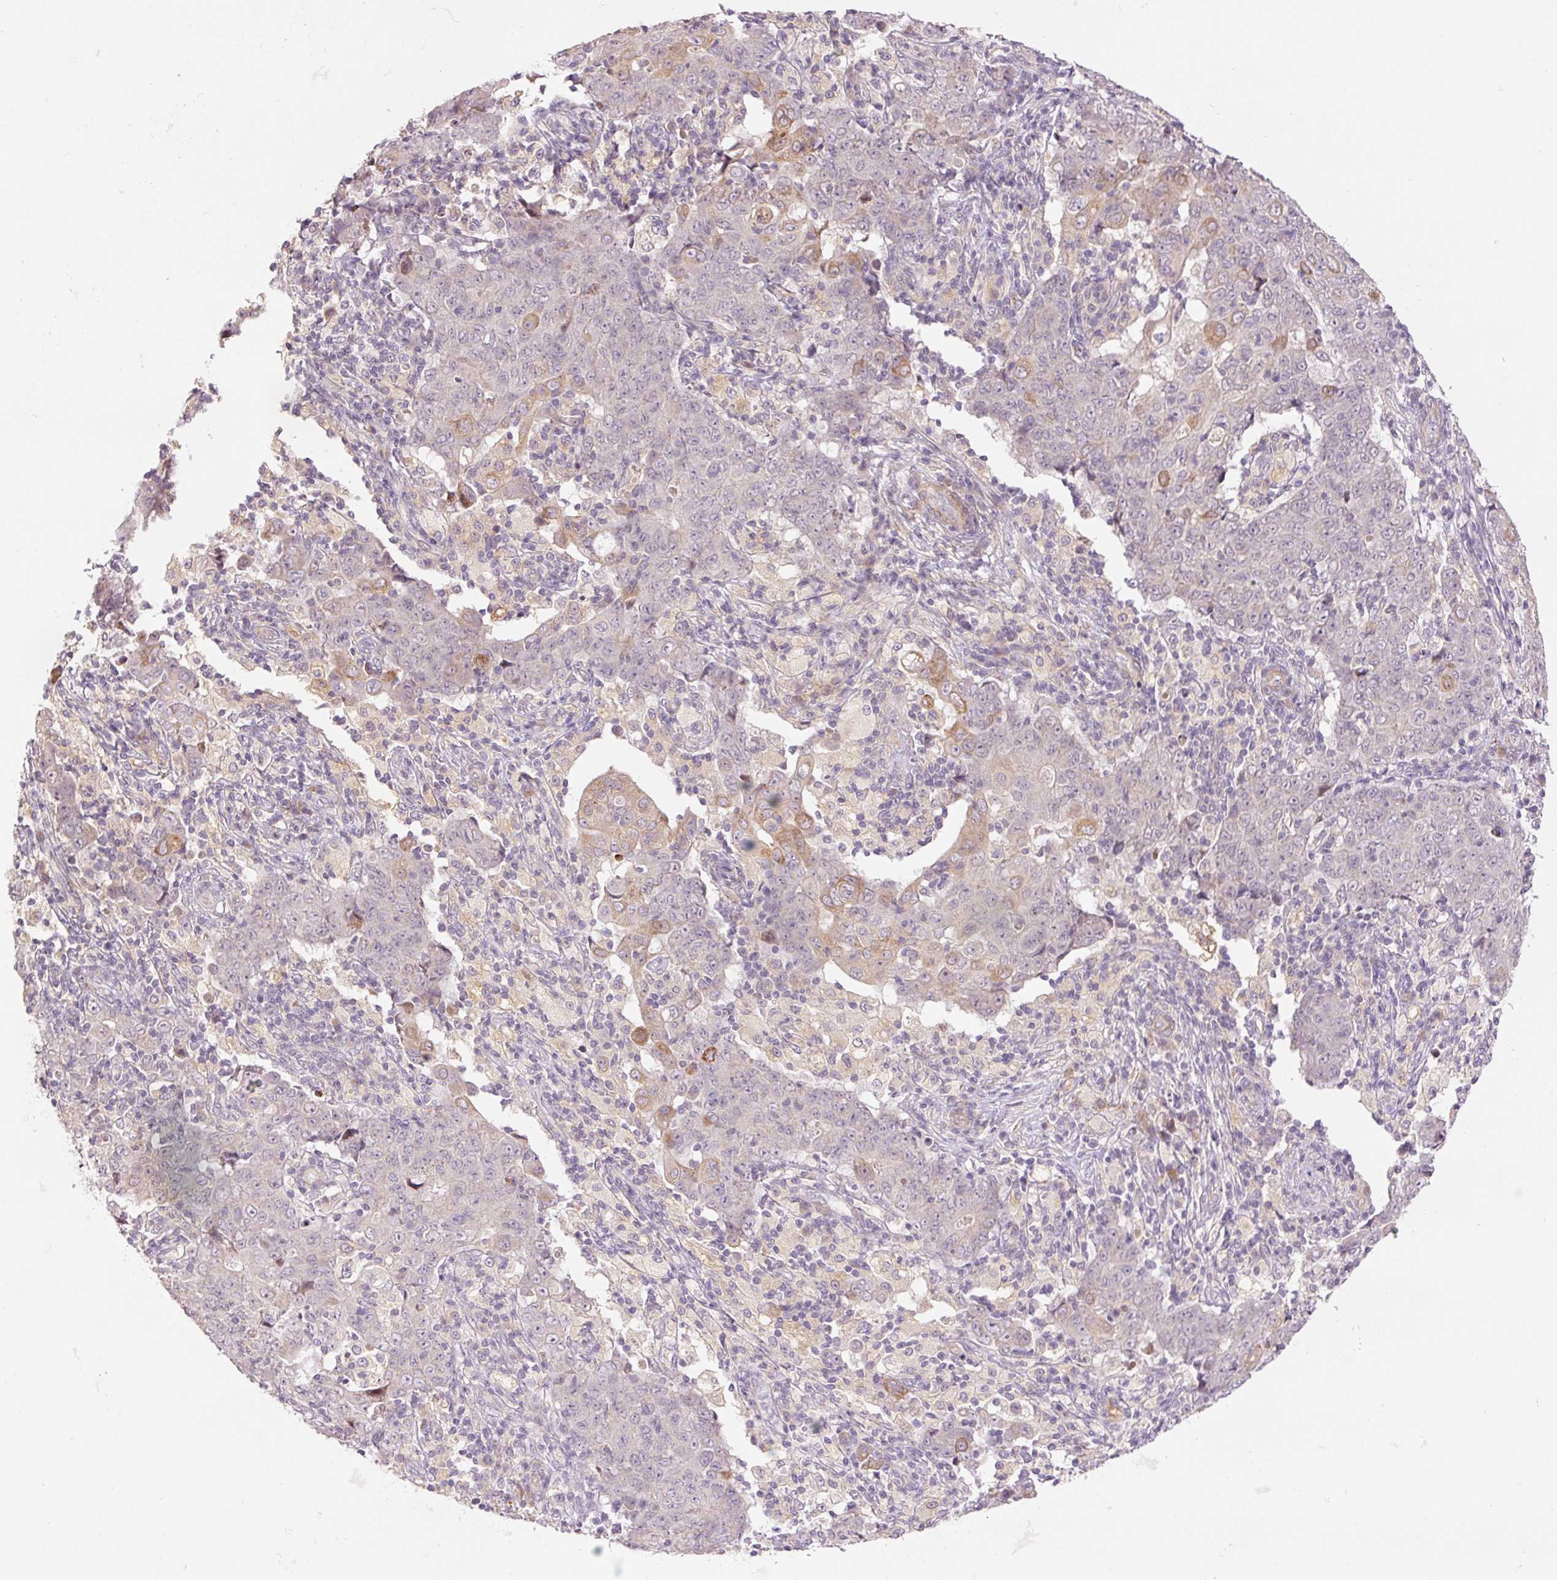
{"staining": {"intensity": "moderate", "quantity": "<25%", "location": "cytoplasmic/membranous"}, "tissue": "ovarian cancer", "cell_type": "Tumor cells", "image_type": "cancer", "snomed": [{"axis": "morphology", "description": "Carcinoma, endometroid"}, {"axis": "topography", "description": "Ovary"}], "caption": "DAB immunohistochemical staining of human endometroid carcinoma (ovarian) shows moderate cytoplasmic/membranous protein staining in approximately <25% of tumor cells. (brown staining indicates protein expression, while blue staining denotes nuclei).", "gene": "SLC29A3", "patient": {"sex": "female", "age": 42}}